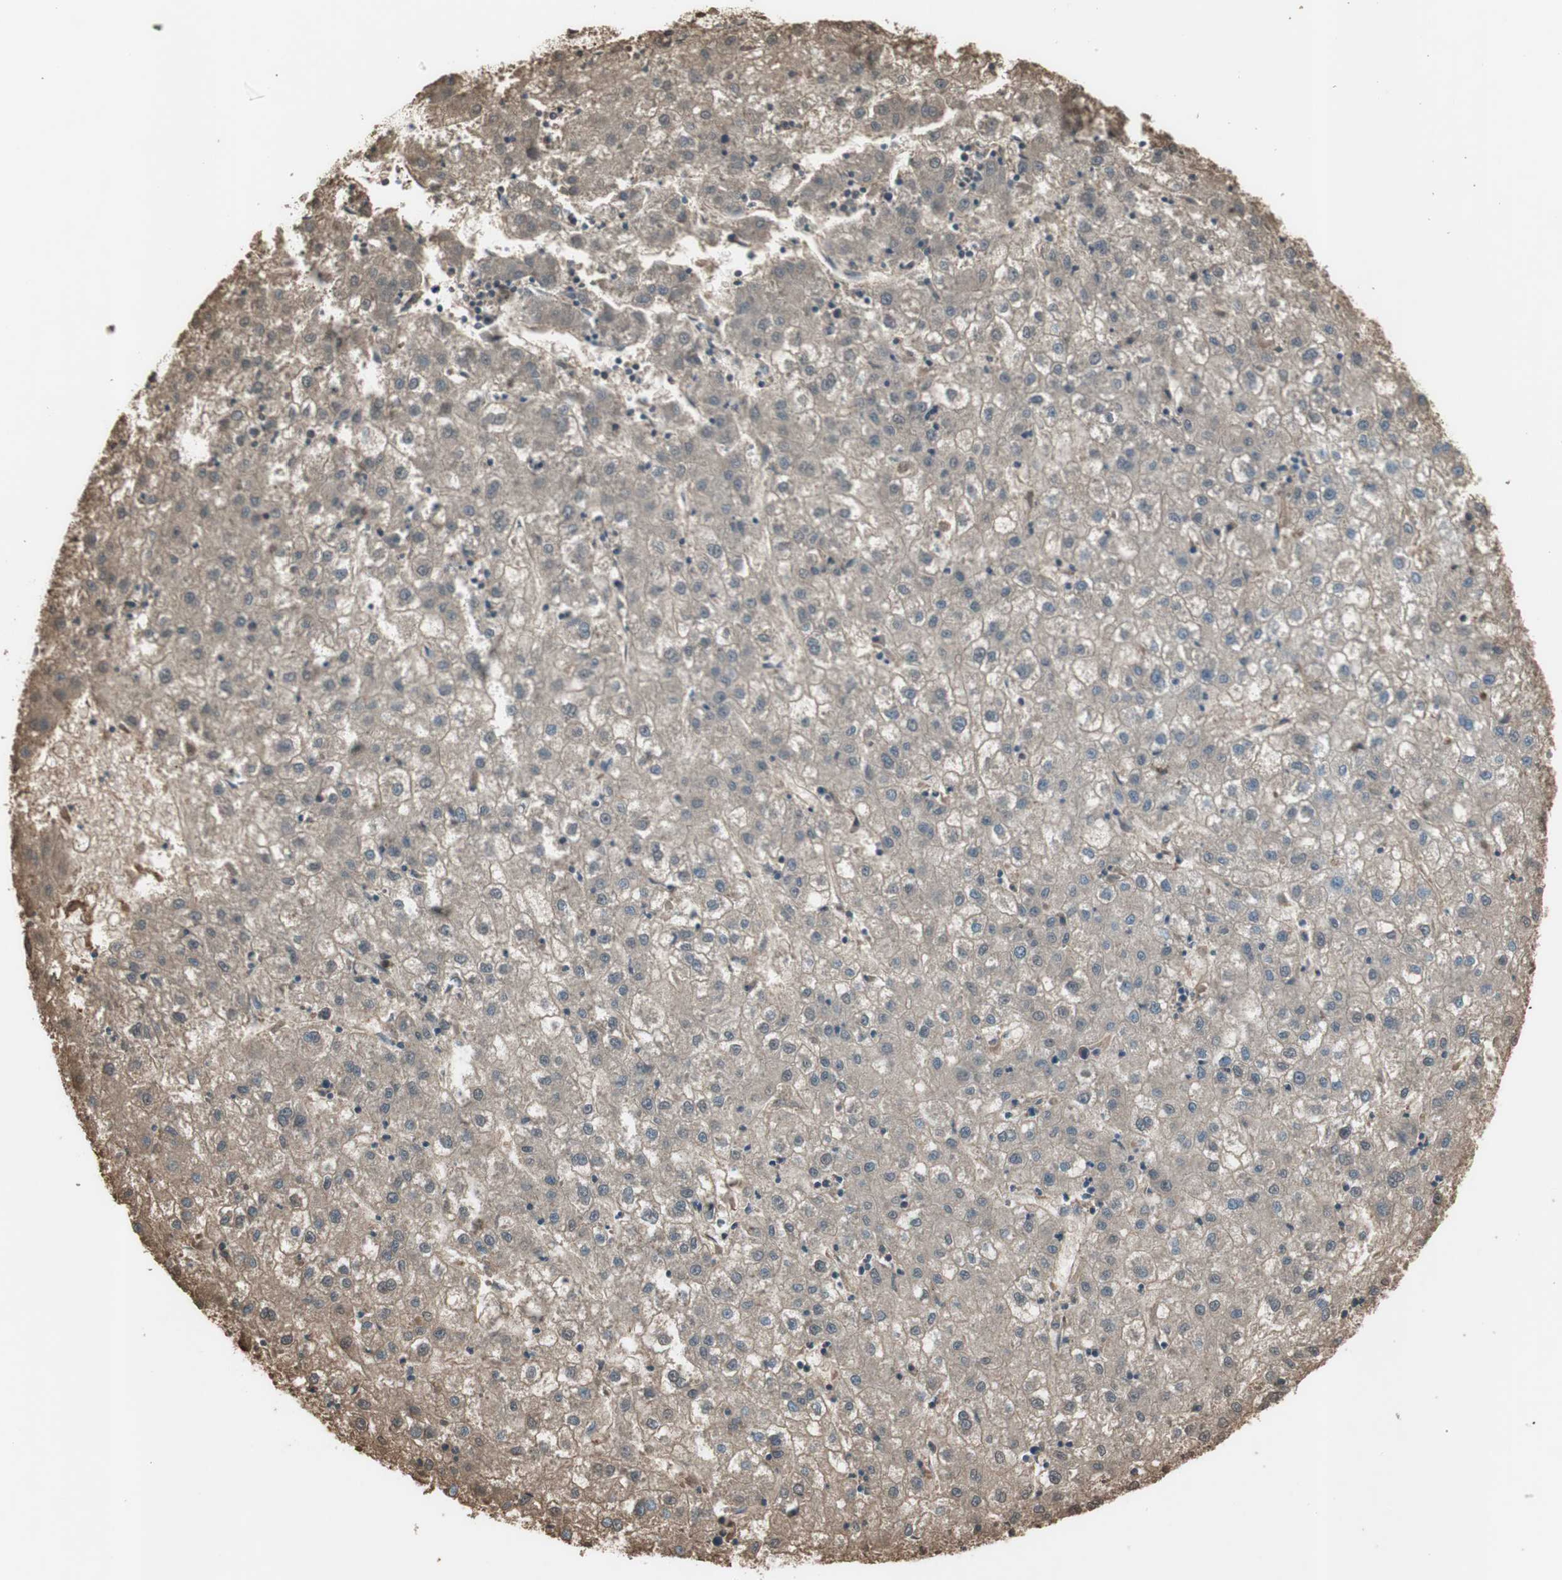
{"staining": {"intensity": "negative", "quantity": "none", "location": "none"}, "tissue": "liver cancer", "cell_type": "Tumor cells", "image_type": "cancer", "snomed": [{"axis": "morphology", "description": "Carcinoma, Hepatocellular, NOS"}, {"axis": "topography", "description": "Liver"}], "caption": "Photomicrograph shows no significant protein expression in tumor cells of liver hepatocellular carcinoma.", "gene": "MMP14", "patient": {"sex": "male", "age": 72}}